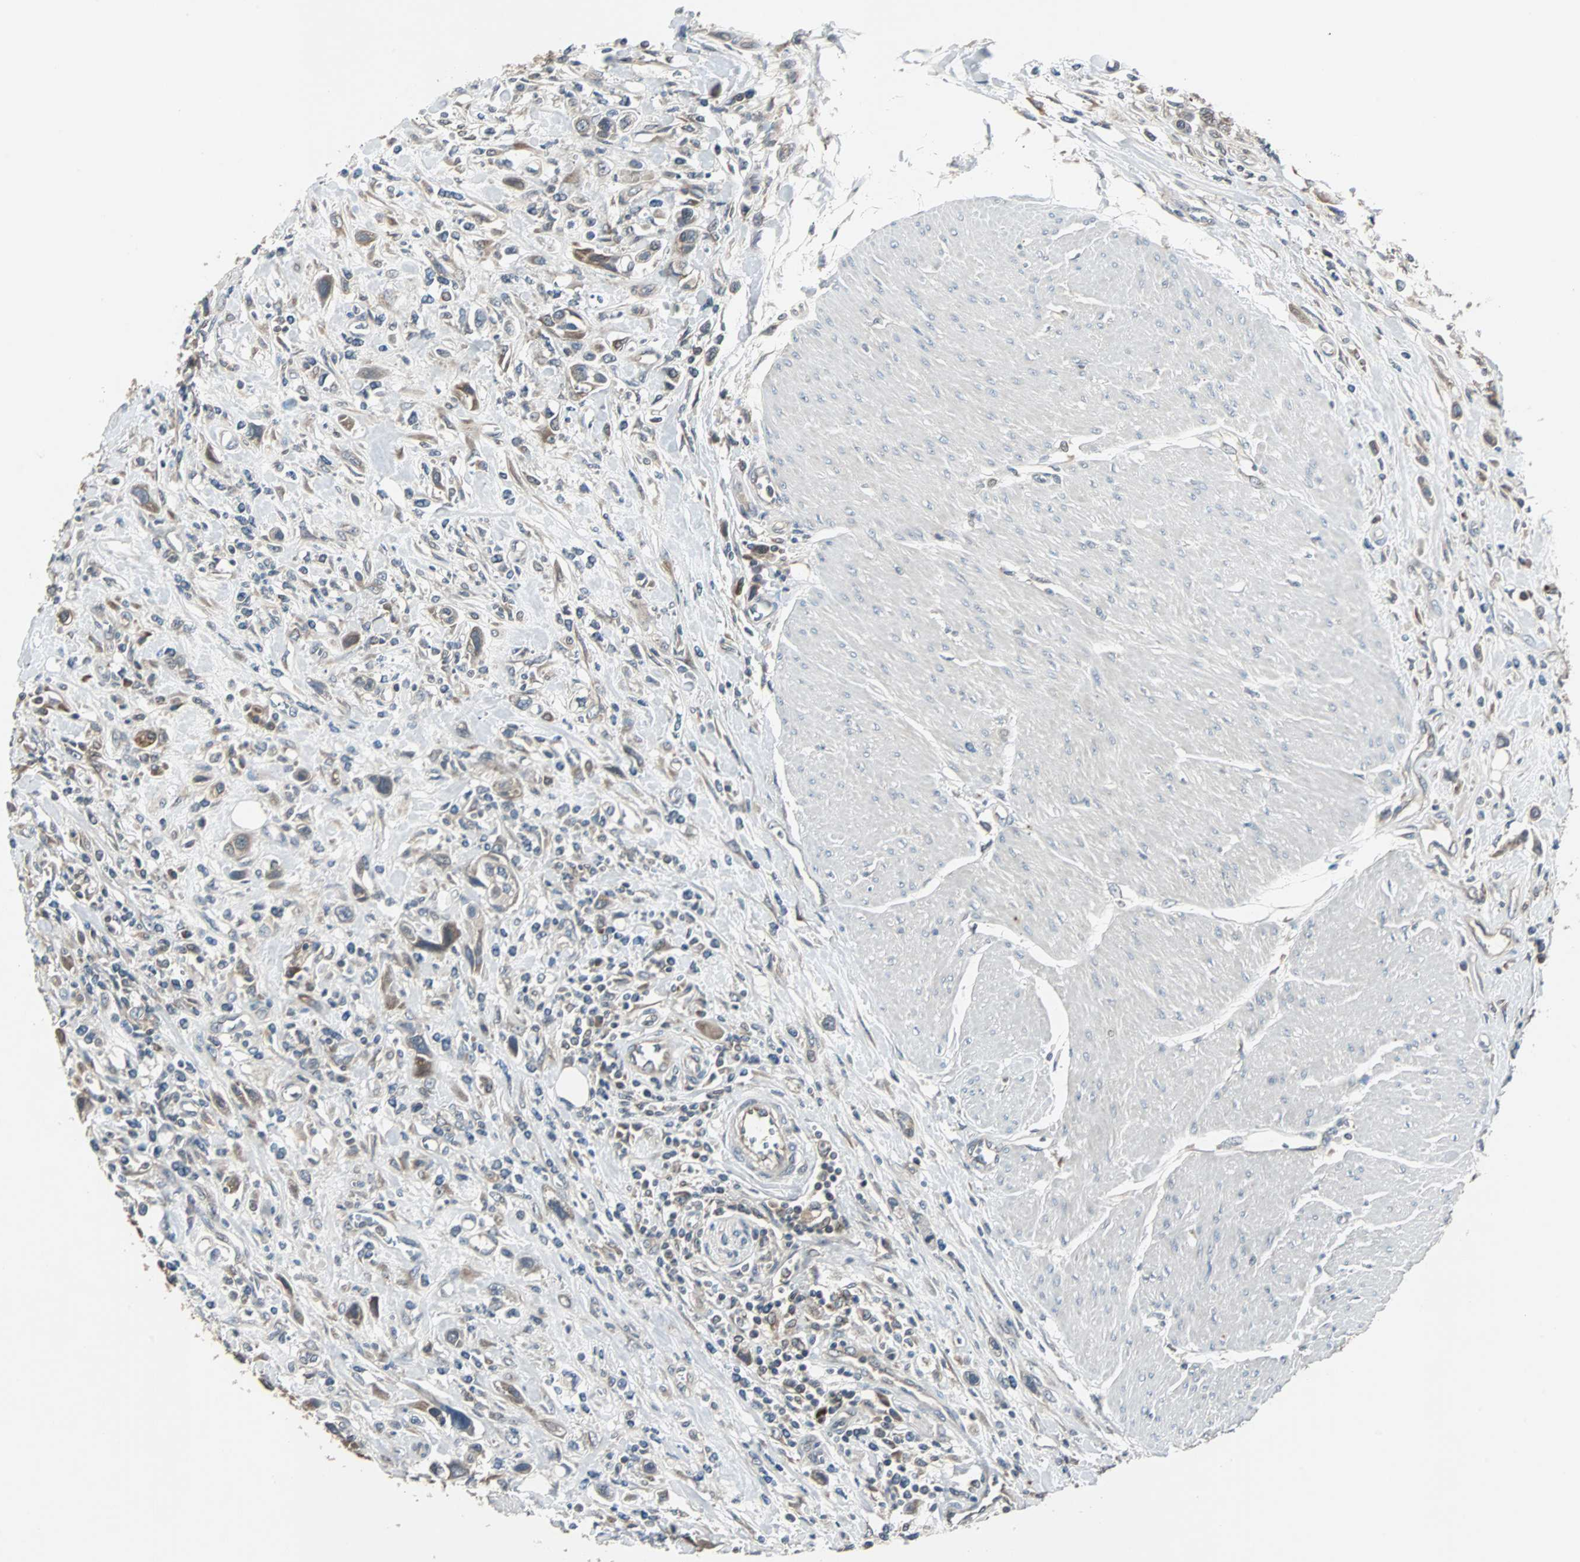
{"staining": {"intensity": "moderate", "quantity": ">75%", "location": "cytoplasmic/membranous"}, "tissue": "urothelial cancer", "cell_type": "Tumor cells", "image_type": "cancer", "snomed": [{"axis": "morphology", "description": "Urothelial carcinoma, High grade"}, {"axis": "topography", "description": "Urinary bladder"}], "caption": "DAB (3,3'-diaminobenzidine) immunohistochemical staining of urothelial cancer displays moderate cytoplasmic/membranous protein positivity in about >75% of tumor cells.", "gene": "ARF1", "patient": {"sex": "male", "age": 50}}